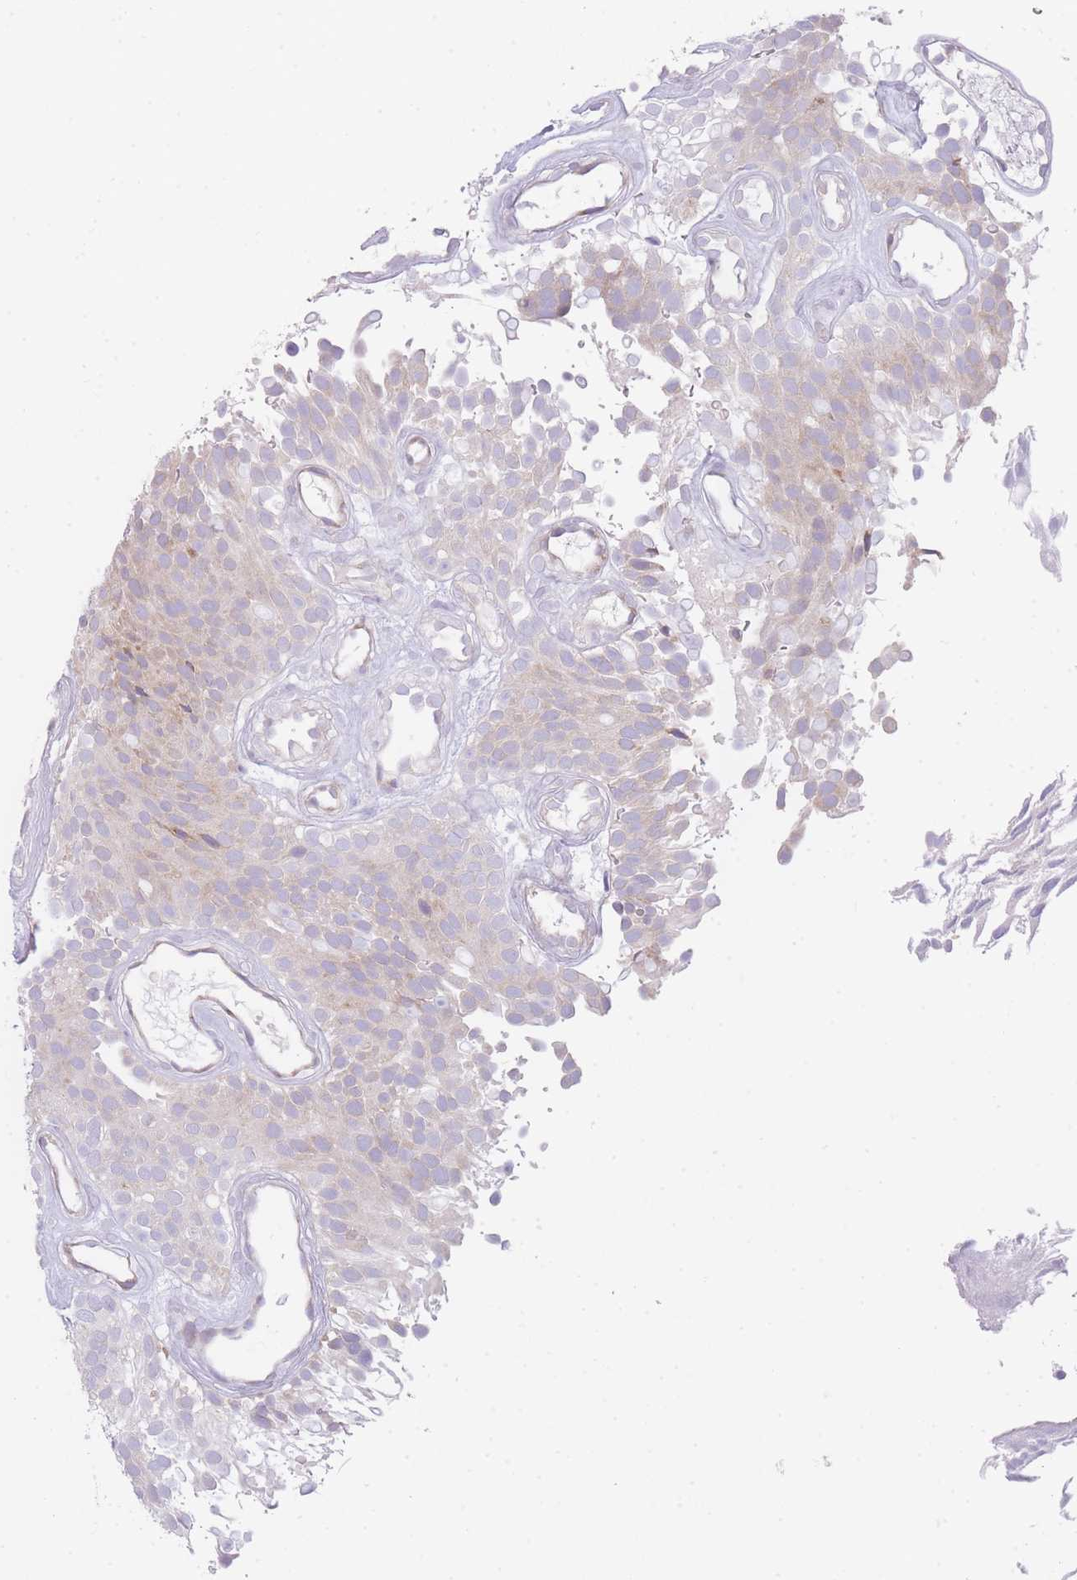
{"staining": {"intensity": "weak", "quantity": "<25%", "location": "cytoplasmic/membranous"}, "tissue": "urothelial cancer", "cell_type": "Tumor cells", "image_type": "cancer", "snomed": [{"axis": "morphology", "description": "Urothelial carcinoma, Low grade"}, {"axis": "topography", "description": "Urinary bladder"}], "caption": "The histopathology image displays no staining of tumor cells in urothelial cancer. (DAB (3,3'-diaminobenzidine) immunohistochemistry with hematoxylin counter stain).", "gene": "OR5L2", "patient": {"sex": "male", "age": 78}}